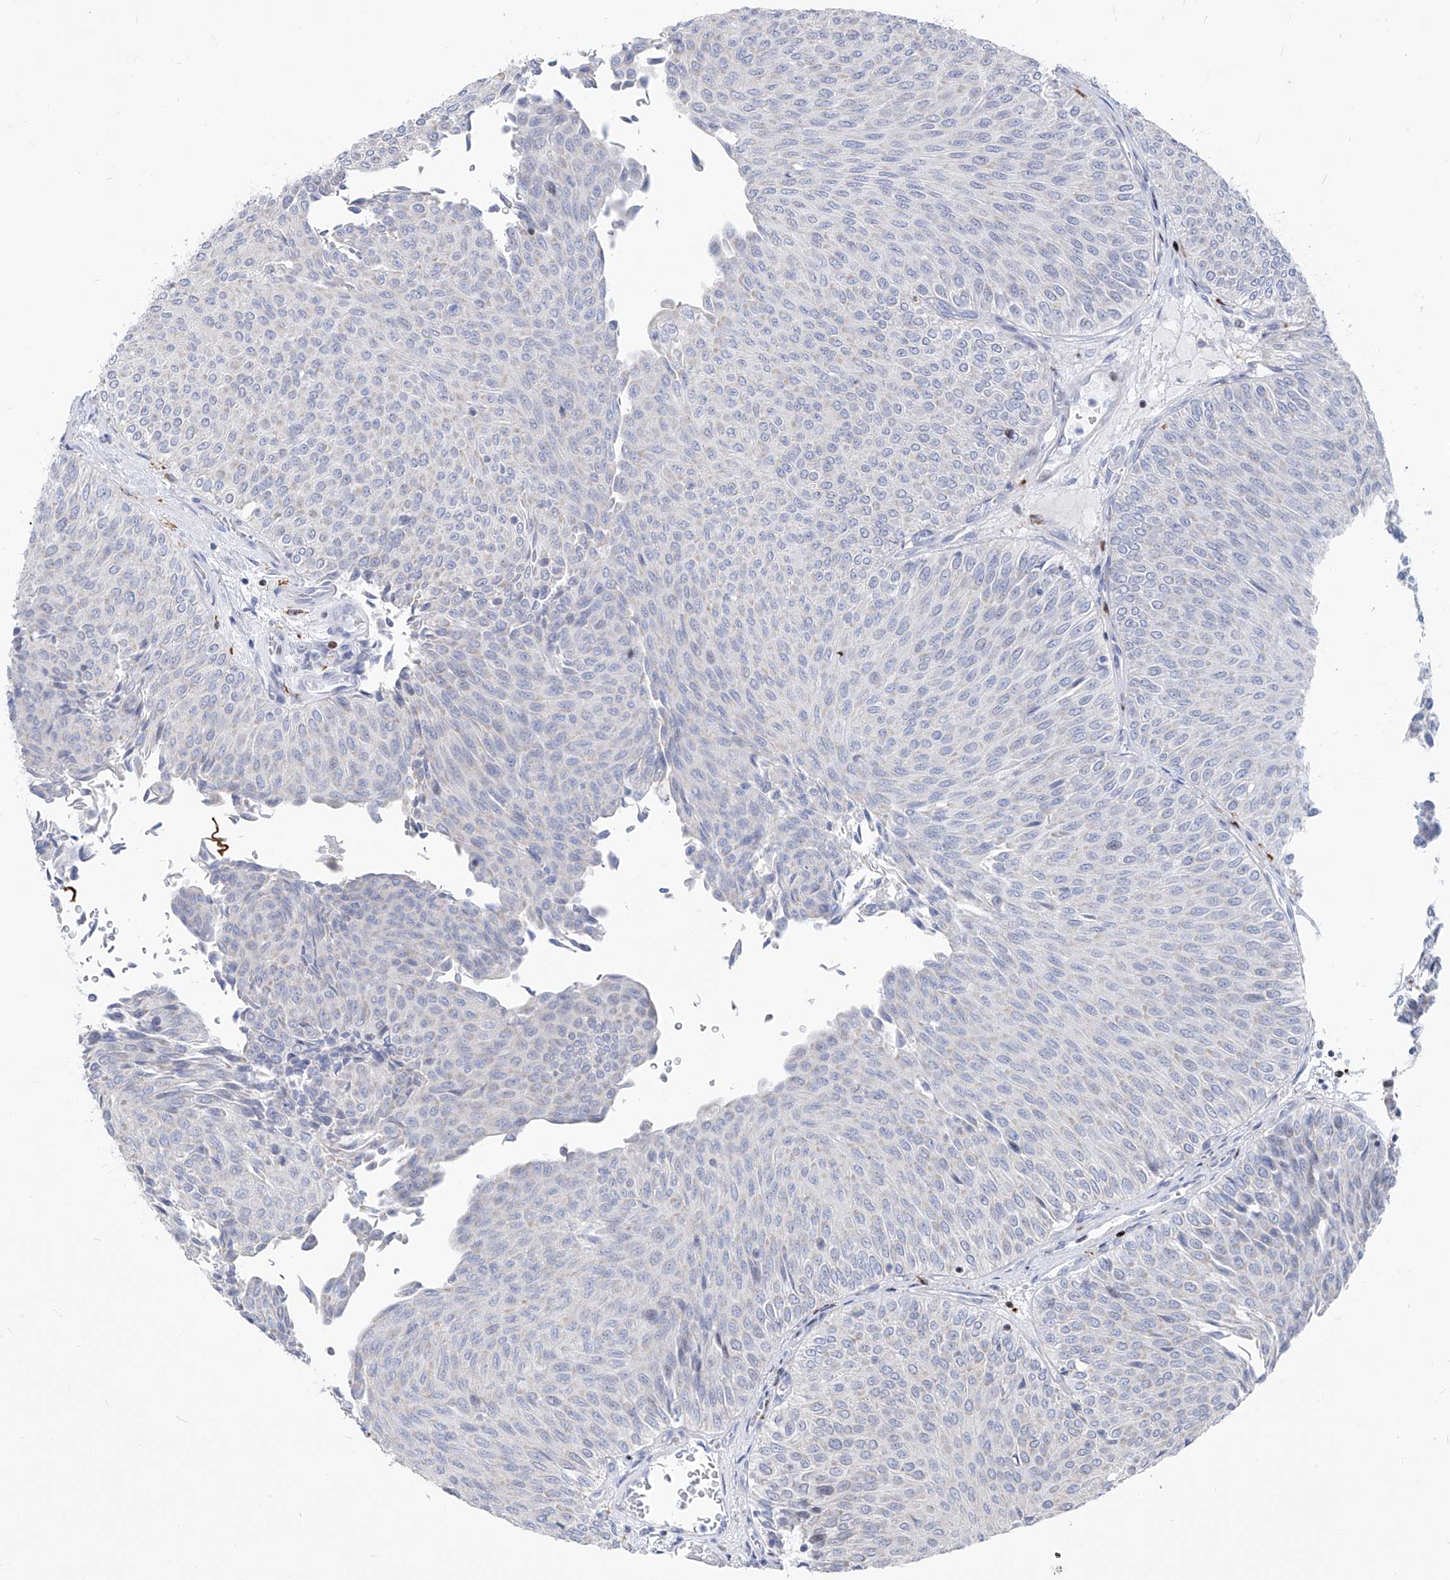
{"staining": {"intensity": "negative", "quantity": "none", "location": "none"}, "tissue": "urothelial cancer", "cell_type": "Tumor cells", "image_type": "cancer", "snomed": [{"axis": "morphology", "description": "Urothelial carcinoma, Low grade"}, {"axis": "topography", "description": "Urinary bladder"}], "caption": "Urothelial cancer was stained to show a protein in brown. There is no significant positivity in tumor cells.", "gene": "FRS3", "patient": {"sex": "male", "age": 78}}